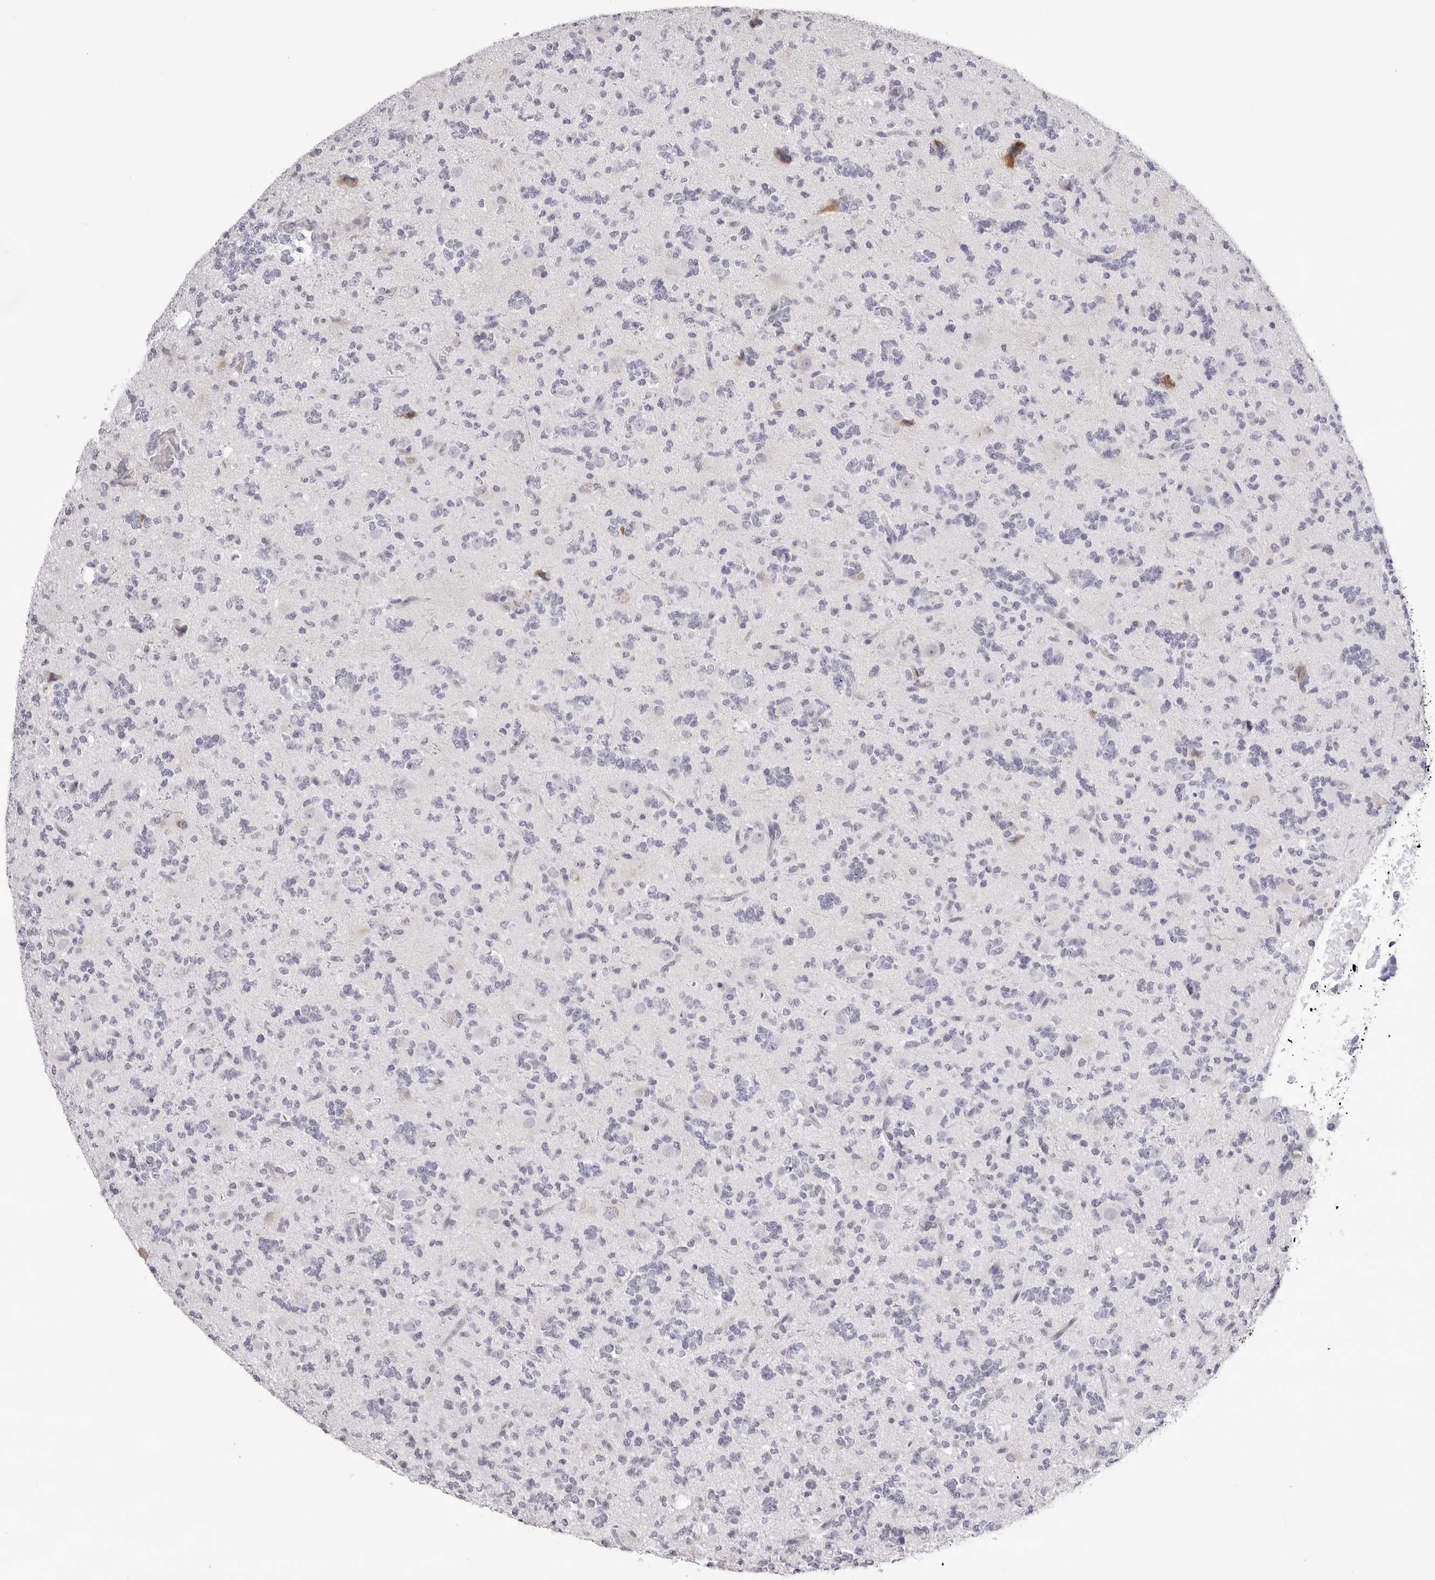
{"staining": {"intensity": "negative", "quantity": "none", "location": "none"}, "tissue": "glioma", "cell_type": "Tumor cells", "image_type": "cancer", "snomed": [{"axis": "morphology", "description": "Glioma, malignant, High grade"}, {"axis": "topography", "description": "Brain"}], "caption": "The immunohistochemistry (IHC) micrograph has no significant expression in tumor cells of malignant glioma (high-grade) tissue.", "gene": "SMIM2", "patient": {"sex": "female", "age": 62}}